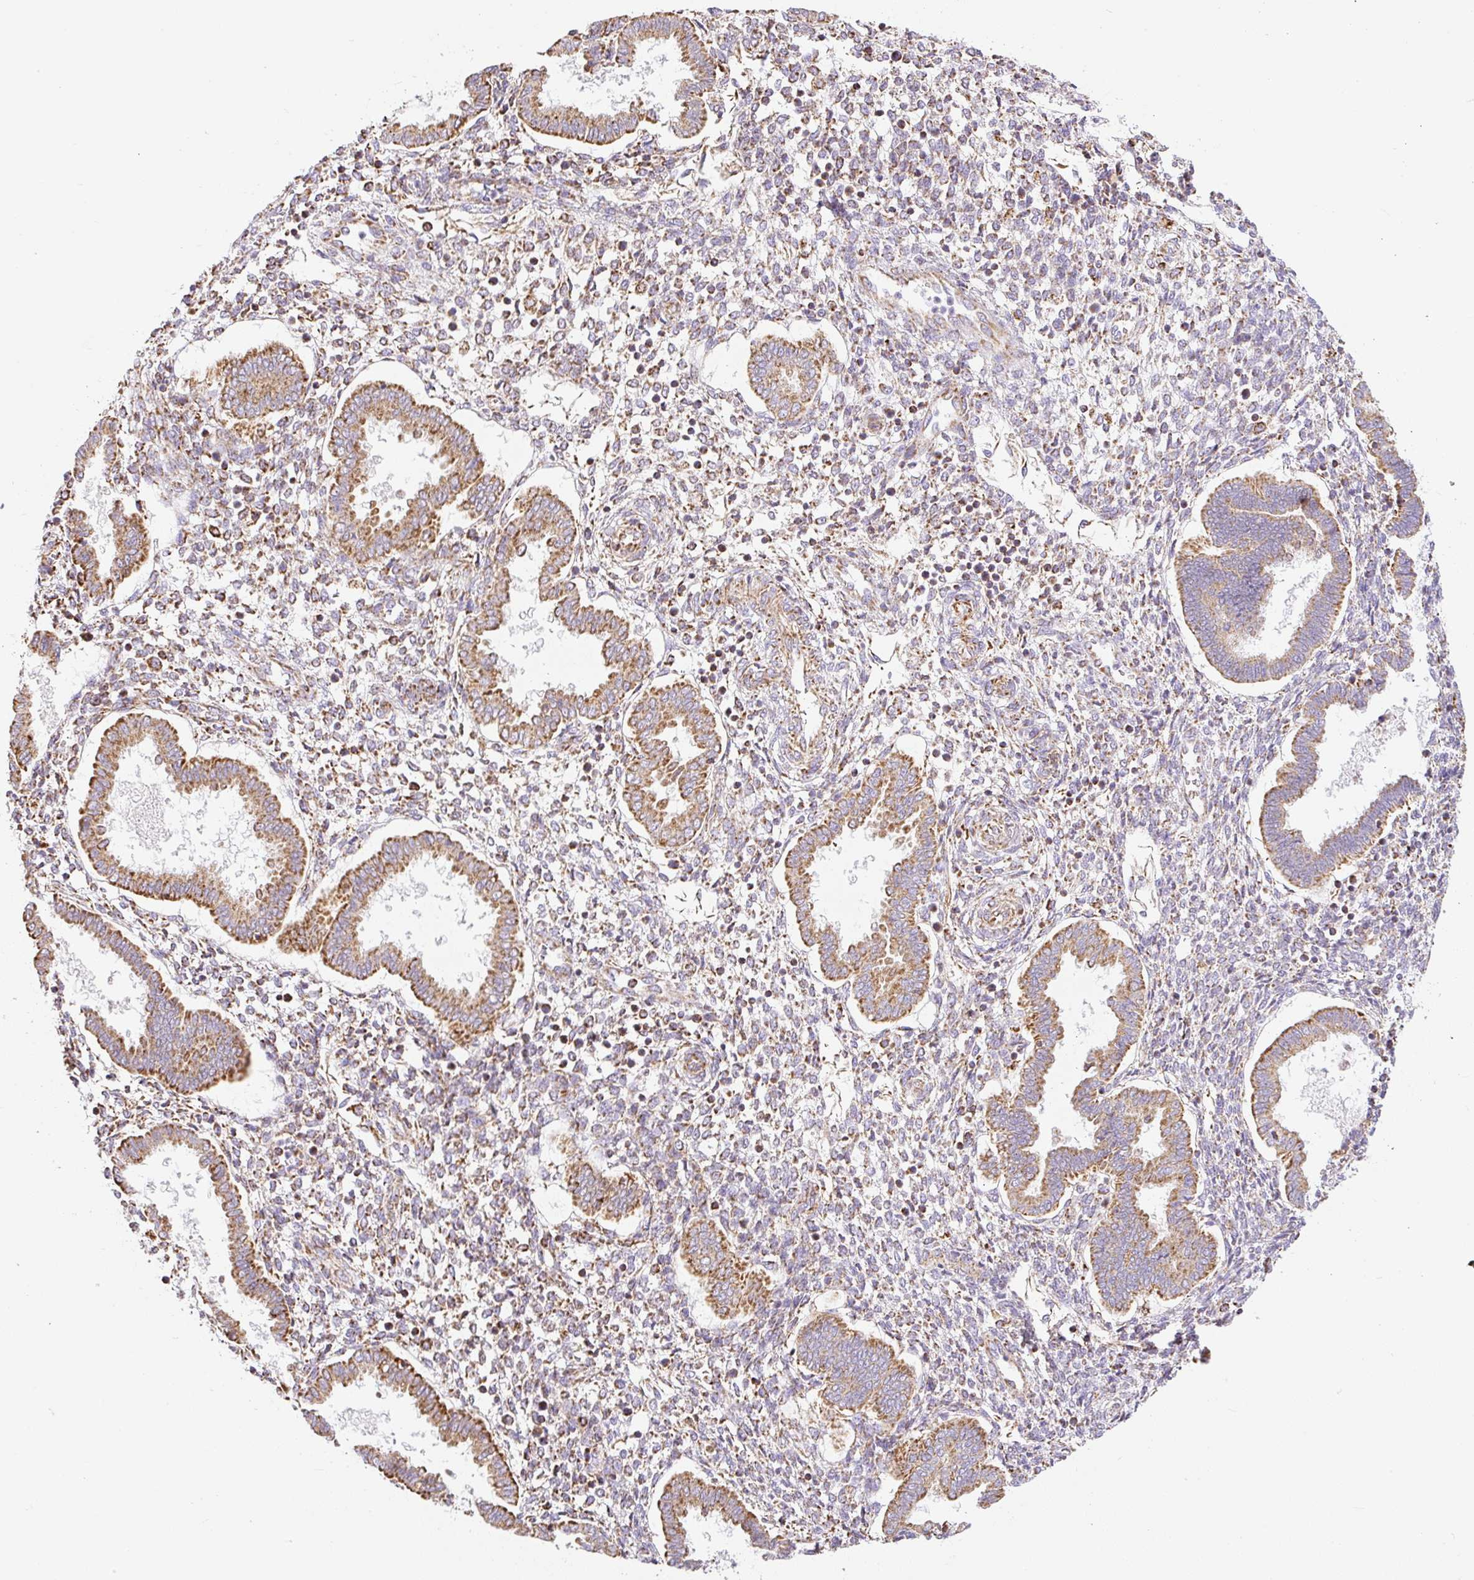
{"staining": {"intensity": "moderate", "quantity": "25%-75%", "location": "cytoplasmic/membranous"}, "tissue": "endometrium", "cell_type": "Cells in endometrial stroma", "image_type": "normal", "snomed": [{"axis": "morphology", "description": "Normal tissue, NOS"}, {"axis": "topography", "description": "Endometrium"}], "caption": "IHC staining of benign endometrium, which displays medium levels of moderate cytoplasmic/membranous staining in approximately 25%-75% of cells in endometrial stroma indicating moderate cytoplasmic/membranous protein positivity. The staining was performed using DAB (3,3'-diaminobenzidine) (brown) for protein detection and nuclei were counterstained in hematoxylin (blue).", "gene": "DAAM2", "patient": {"sex": "female", "age": 24}}